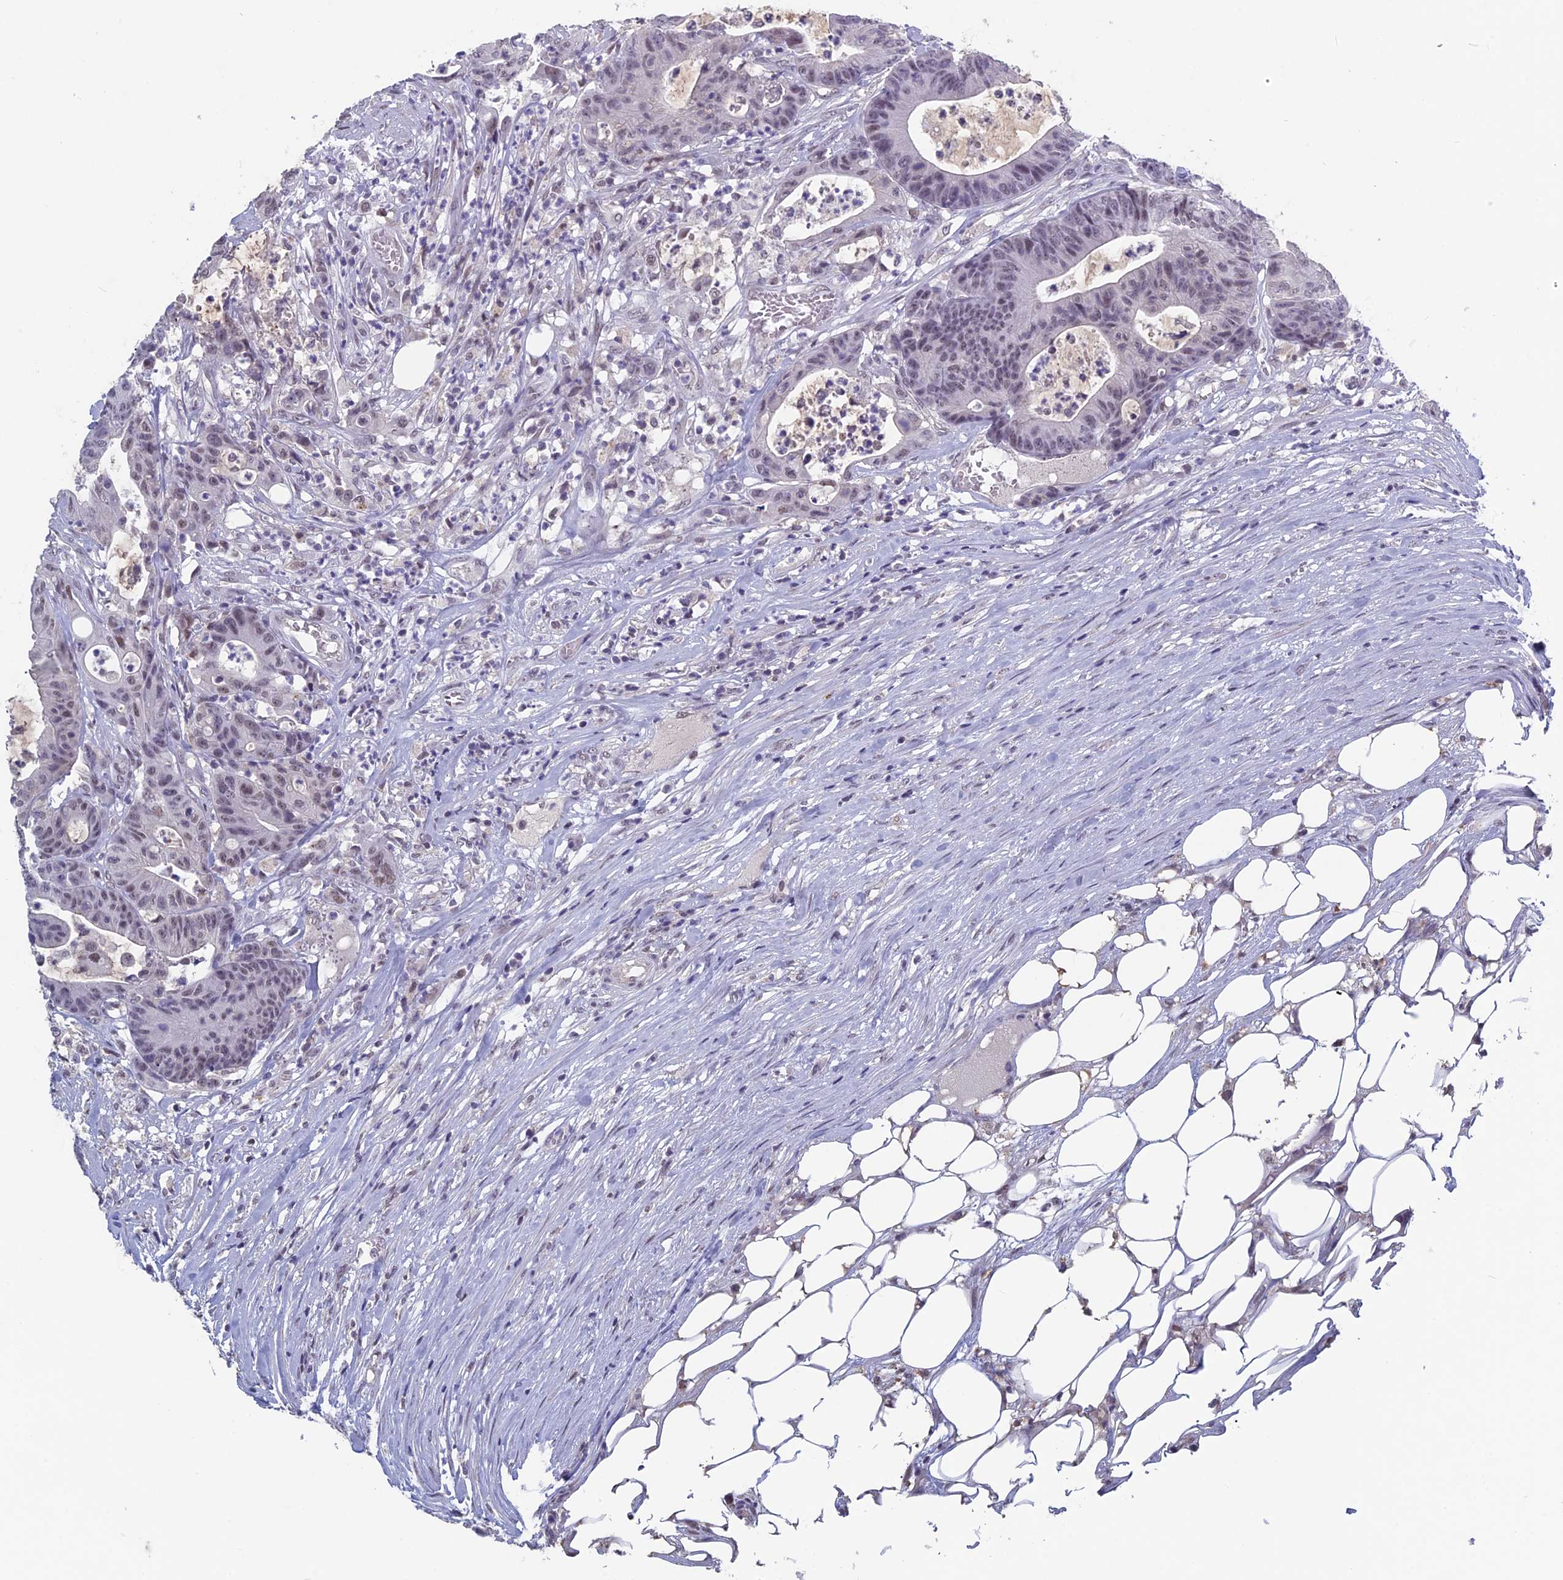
{"staining": {"intensity": "weak", "quantity": "25%-75%", "location": "nuclear"}, "tissue": "colorectal cancer", "cell_type": "Tumor cells", "image_type": "cancer", "snomed": [{"axis": "morphology", "description": "Adenocarcinoma, NOS"}, {"axis": "topography", "description": "Colon"}], "caption": "This histopathology image reveals colorectal cancer stained with immunohistochemistry (IHC) to label a protein in brown. The nuclear of tumor cells show weak positivity for the protein. Nuclei are counter-stained blue.", "gene": "MT-CO3", "patient": {"sex": "female", "age": 84}}